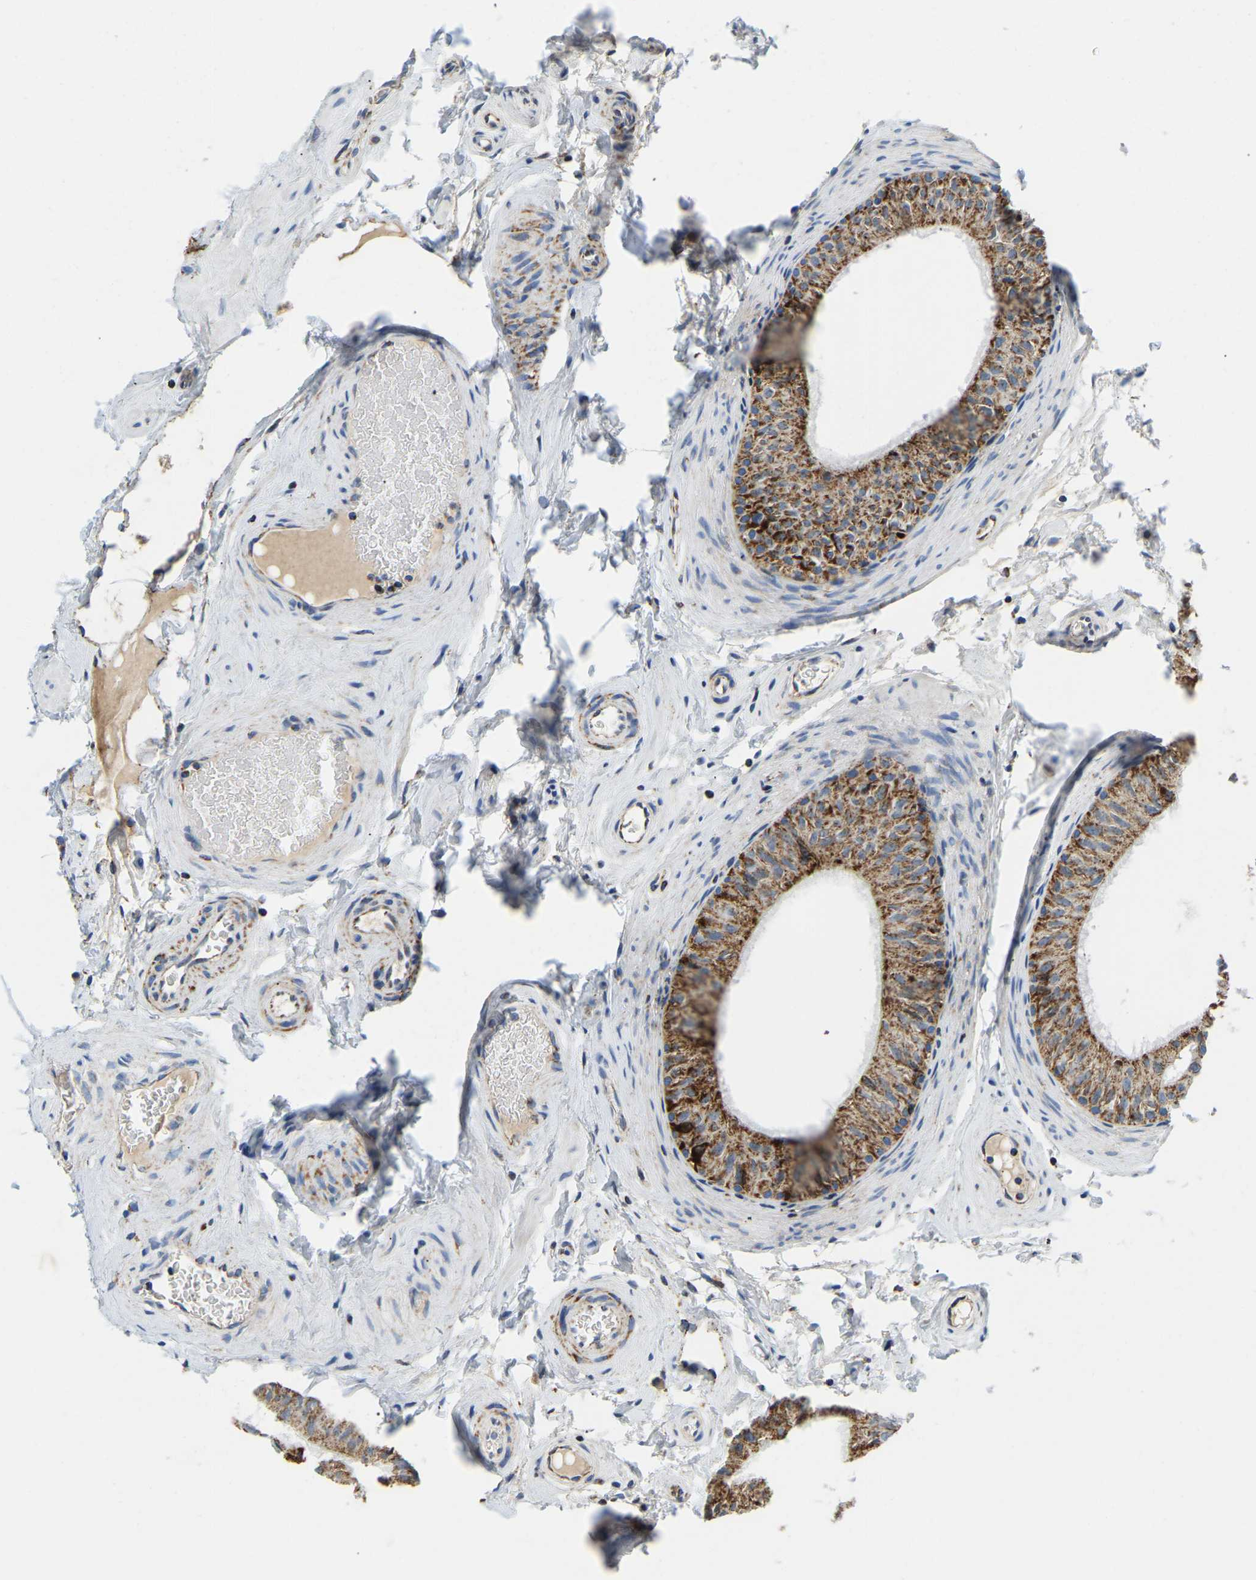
{"staining": {"intensity": "moderate", "quantity": ">75%", "location": "cytoplasmic/membranous"}, "tissue": "epididymis", "cell_type": "Glandular cells", "image_type": "normal", "snomed": [{"axis": "morphology", "description": "Normal tissue, NOS"}, {"axis": "topography", "description": "Epididymis"}], "caption": "Moderate cytoplasmic/membranous positivity is identified in about >75% of glandular cells in unremarkable epididymis. The staining was performed using DAB, with brown indicating positive protein expression. Nuclei are stained blue with hematoxylin.", "gene": "SFXN1", "patient": {"sex": "male", "age": 34}}